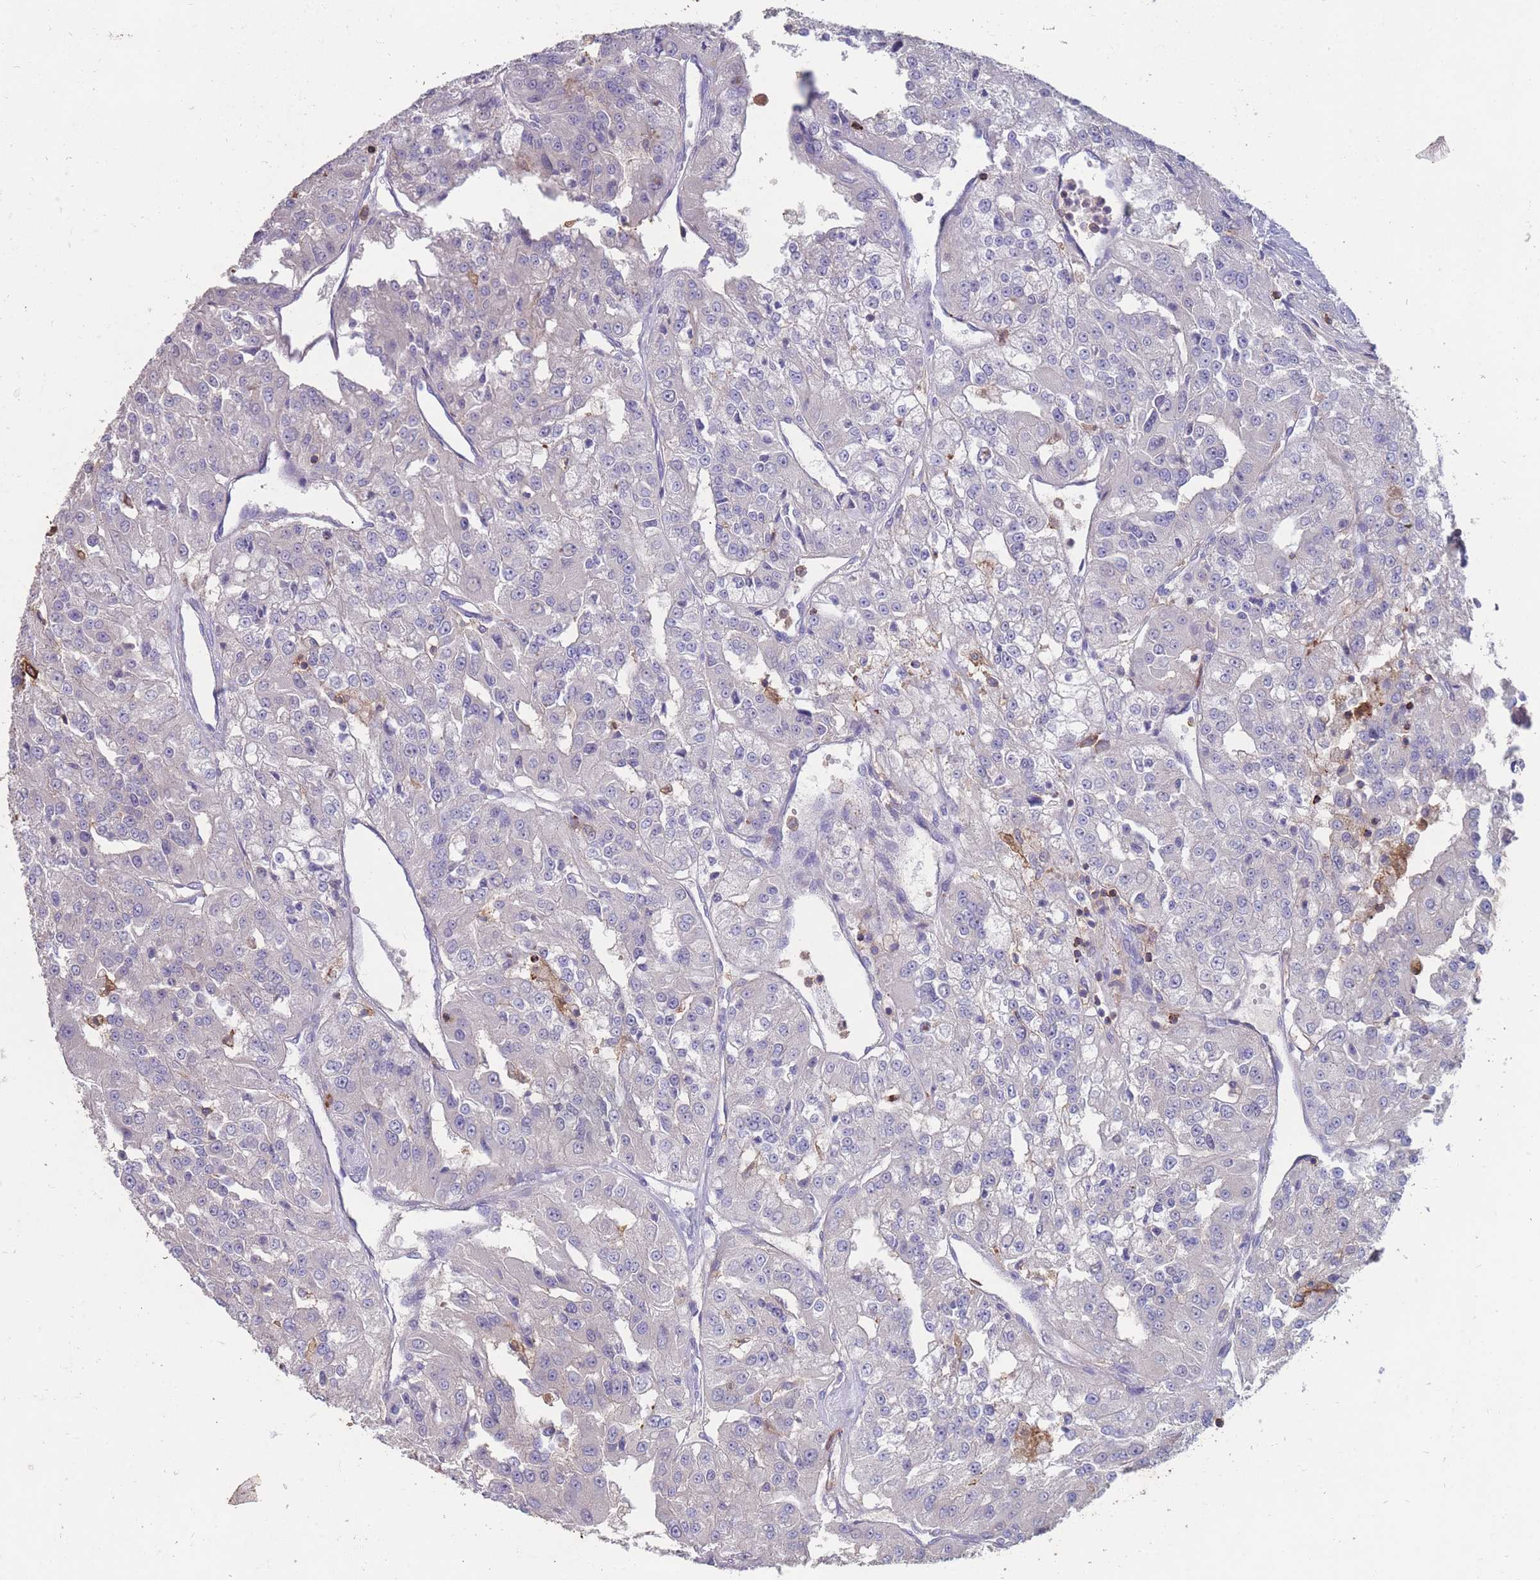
{"staining": {"intensity": "negative", "quantity": "none", "location": "none"}, "tissue": "renal cancer", "cell_type": "Tumor cells", "image_type": "cancer", "snomed": [{"axis": "morphology", "description": "Adenocarcinoma, NOS"}, {"axis": "topography", "description": "Kidney"}], "caption": "This is an immunohistochemistry micrograph of renal cancer (adenocarcinoma). There is no expression in tumor cells.", "gene": "CD33", "patient": {"sex": "female", "age": 63}}